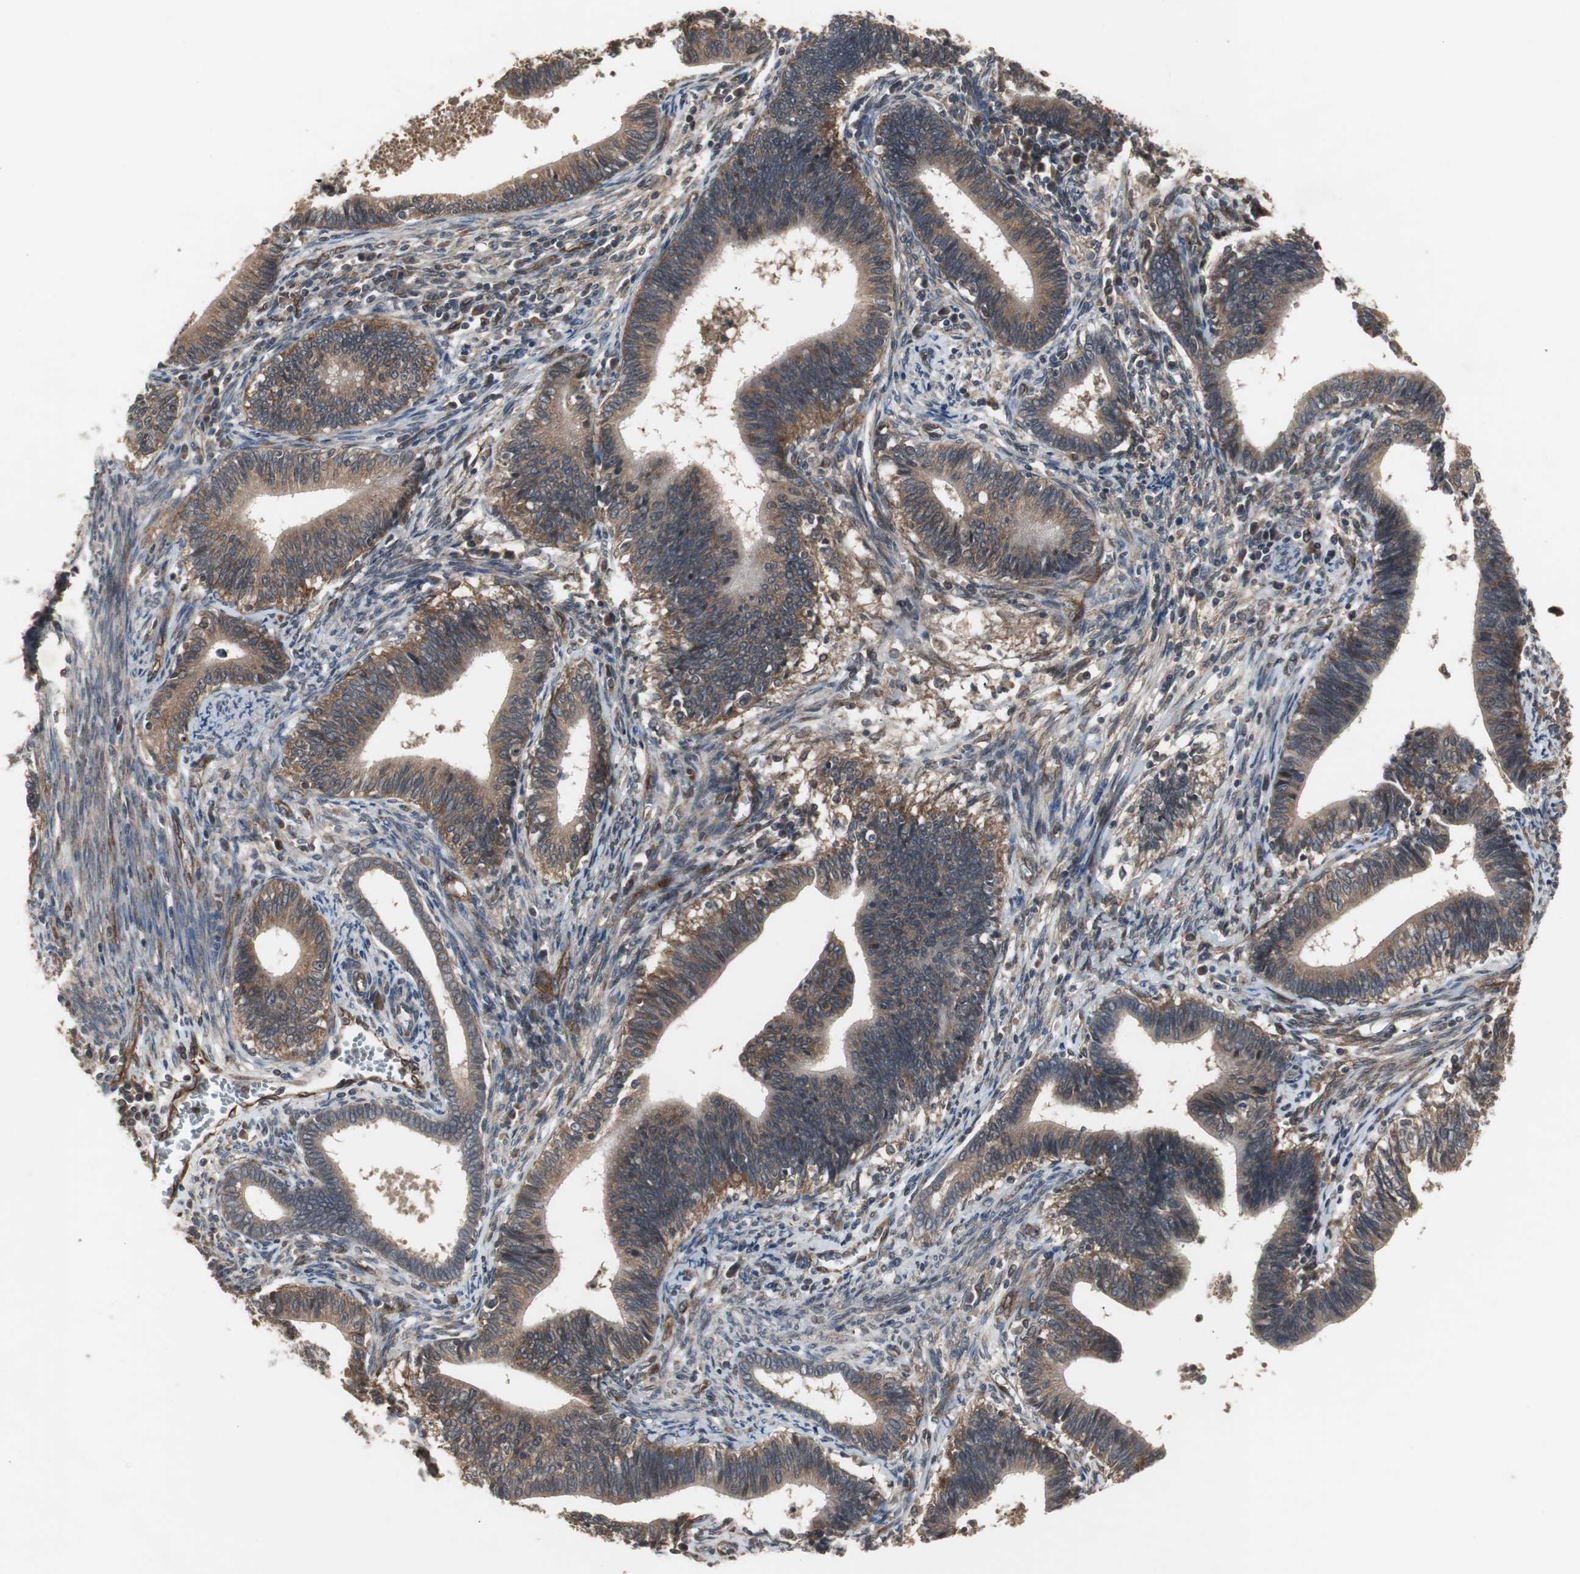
{"staining": {"intensity": "weak", "quantity": ">75%", "location": "cytoplasmic/membranous"}, "tissue": "cervical cancer", "cell_type": "Tumor cells", "image_type": "cancer", "snomed": [{"axis": "morphology", "description": "Adenocarcinoma, NOS"}, {"axis": "topography", "description": "Cervix"}], "caption": "DAB immunohistochemical staining of human cervical adenocarcinoma displays weak cytoplasmic/membranous protein staining in about >75% of tumor cells.", "gene": "ATP2B2", "patient": {"sex": "female", "age": 44}}